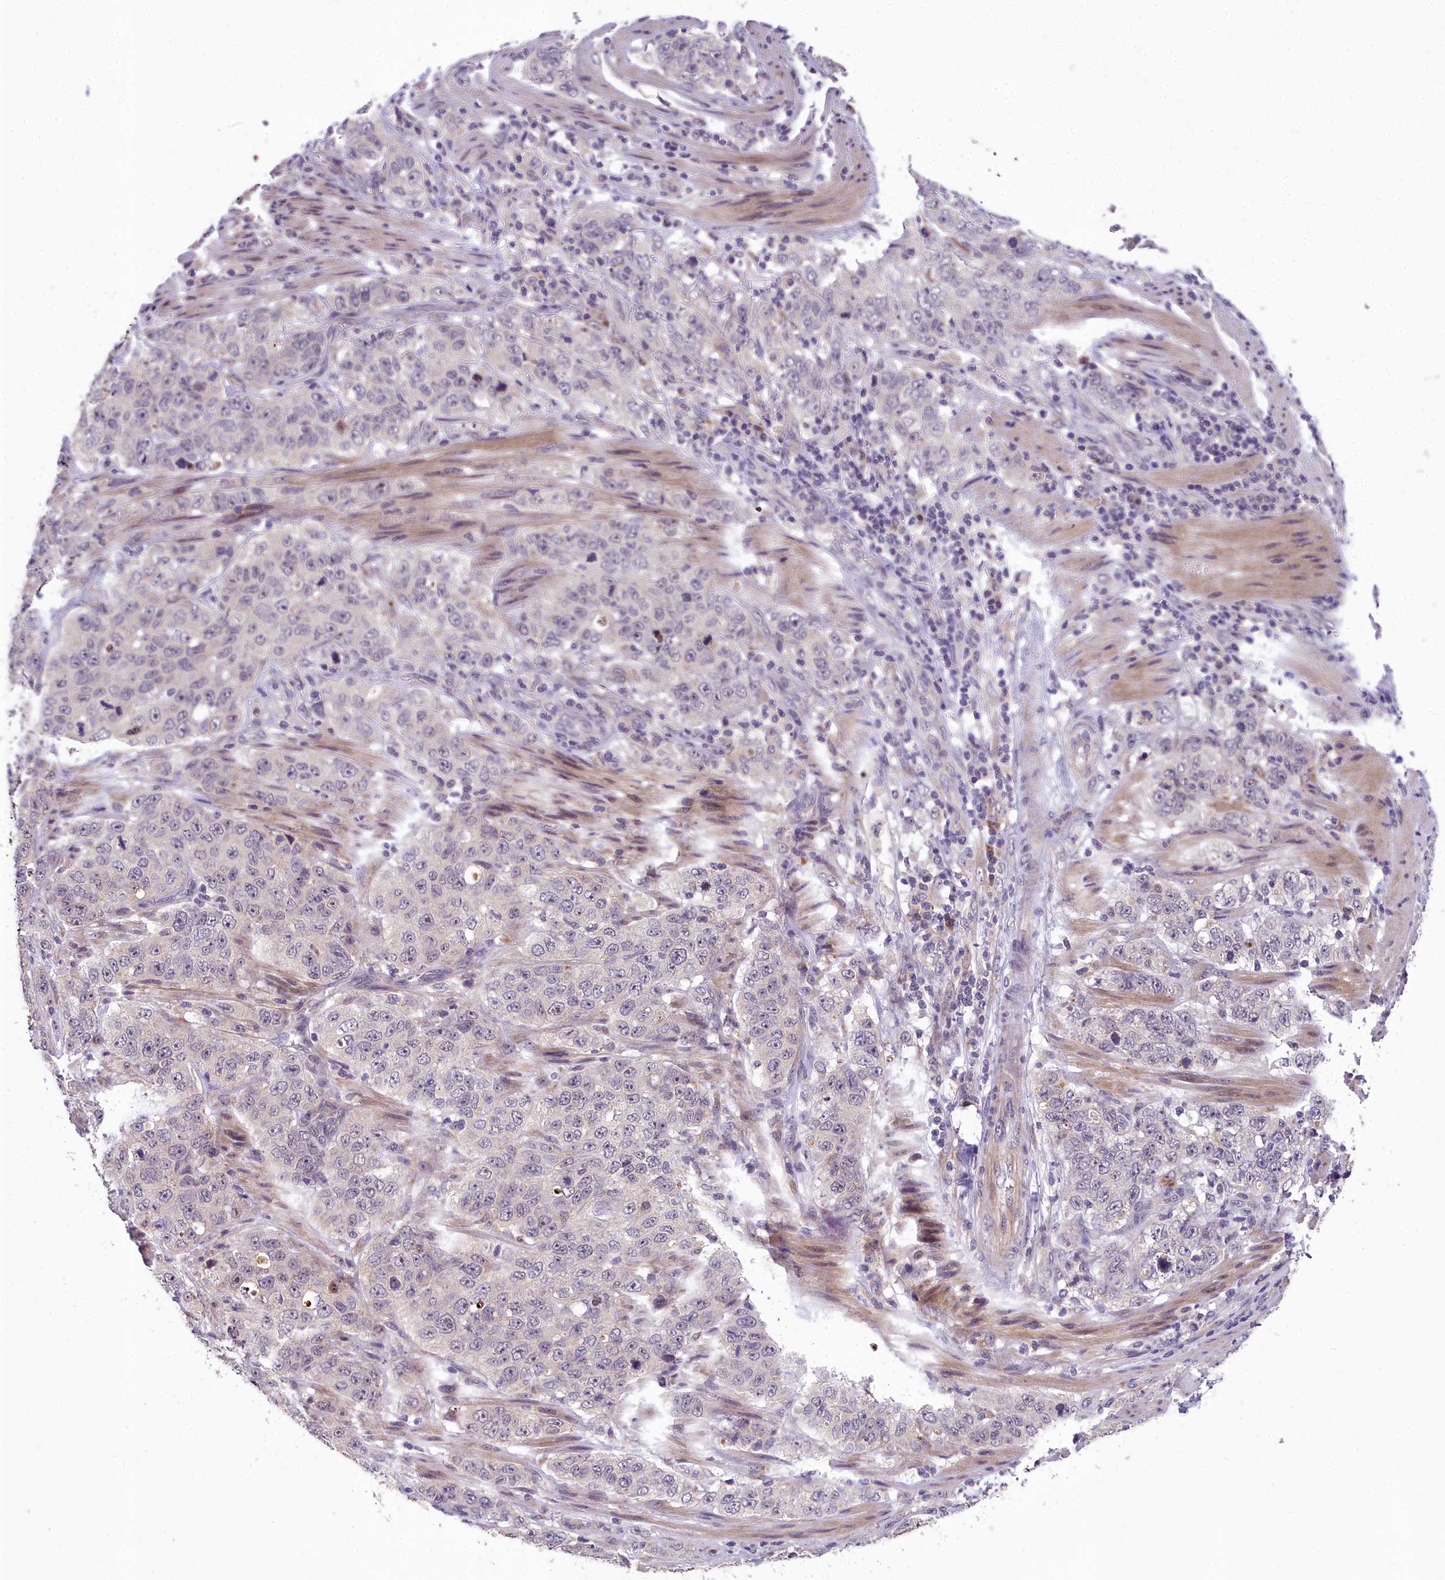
{"staining": {"intensity": "negative", "quantity": "none", "location": "none"}, "tissue": "stomach cancer", "cell_type": "Tumor cells", "image_type": "cancer", "snomed": [{"axis": "morphology", "description": "Adenocarcinoma, NOS"}, {"axis": "topography", "description": "Stomach"}], "caption": "IHC of human stomach adenocarcinoma reveals no staining in tumor cells.", "gene": "ZNF333", "patient": {"sex": "male", "age": 48}}